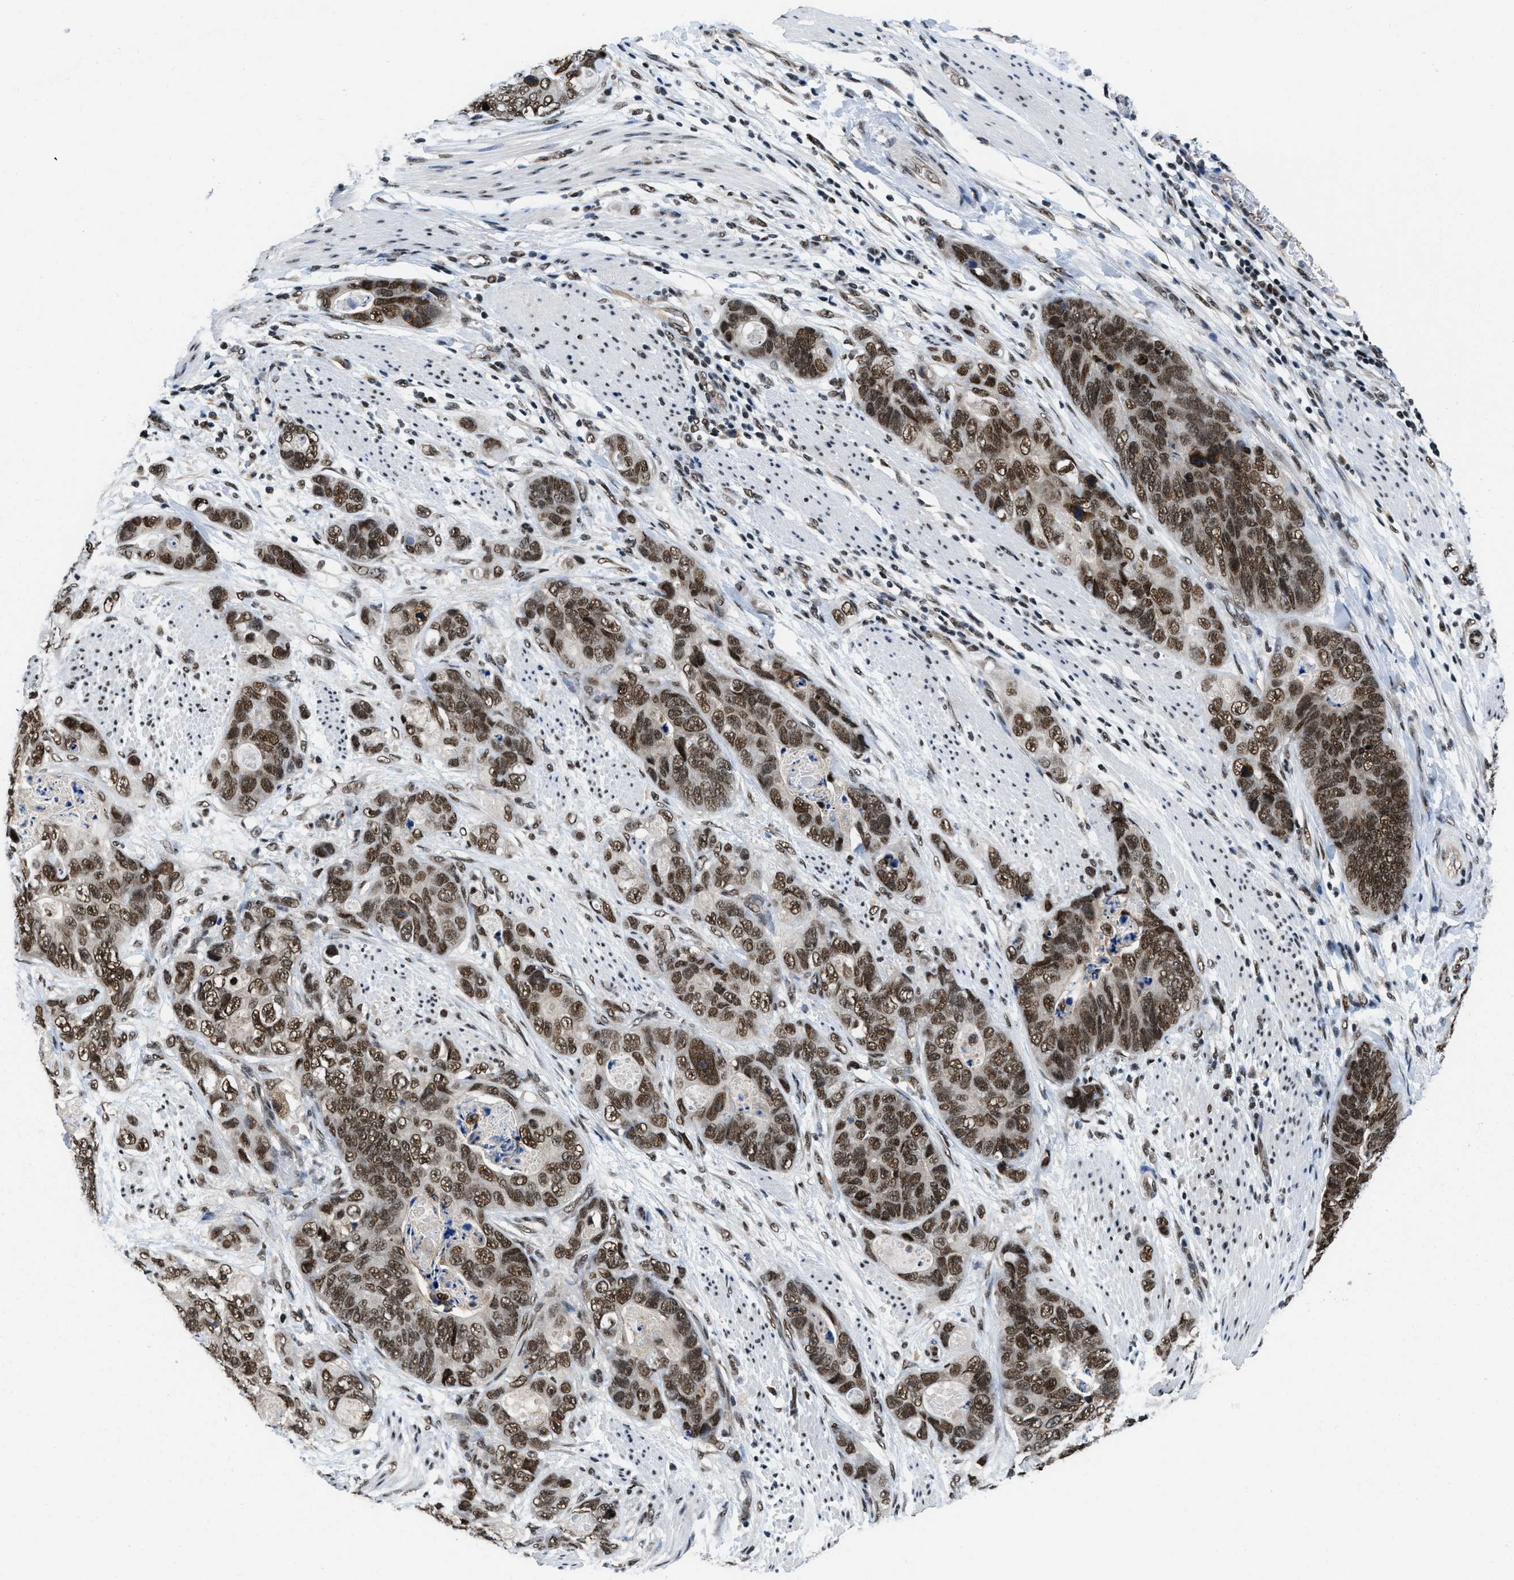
{"staining": {"intensity": "strong", "quantity": ">75%", "location": "nuclear"}, "tissue": "stomach cancer", "cell_type": "Tumor cells", "image_type": "cancer", "snomed": [{"axis": "morphology", "description": "Adenocarcinoma, NOS"}, {"axis": "topography", "description": "Stomach"}], "caption": "Strong nuclear protein positivity is present in approximately >75% of tumor cells in stomach cancer (adenocarcinoma).", "gene": "SAFB", "patient": {"sex": "female", "age": 89}}